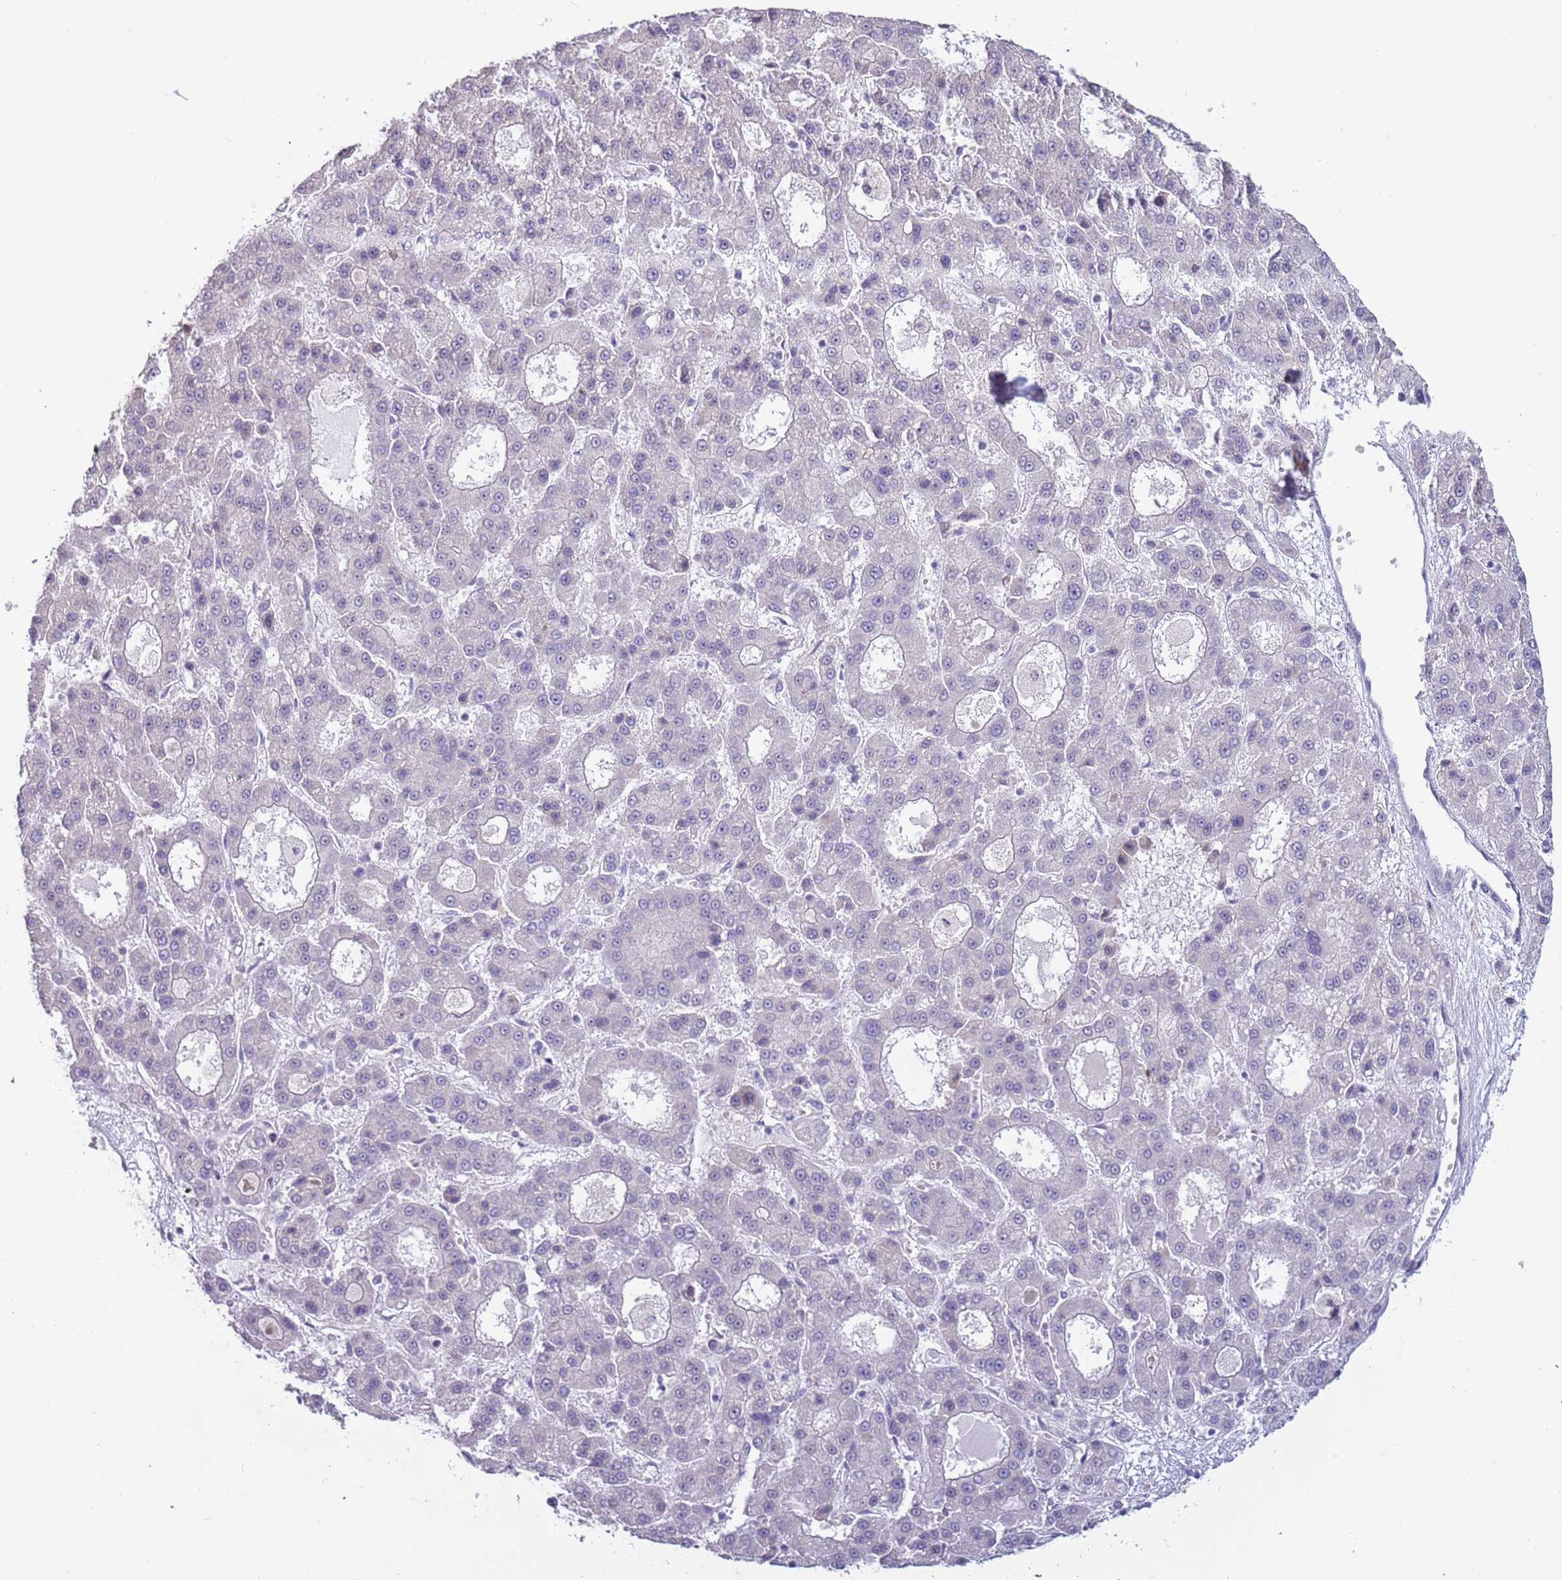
{"staining": {"intensity": "negative", "quantity": "none", "location": "none"}, "tissue": "liver cancer", "cell_type": "Tumor cells", "image_type": "cancer", "snomed": [{"axis": "morphology", "description": "Carcinoma, Hepatocellular, NOS"}, {"axis": "topography", "description": "Liver"}], "caption": "This is a micrograph of immunohistochemistry staining of hepatocellular carcinoma (liver), which shows no positivity in tumor cells.", "gene": "UCMA", "patient": {"sex": "male", "age": 70}}